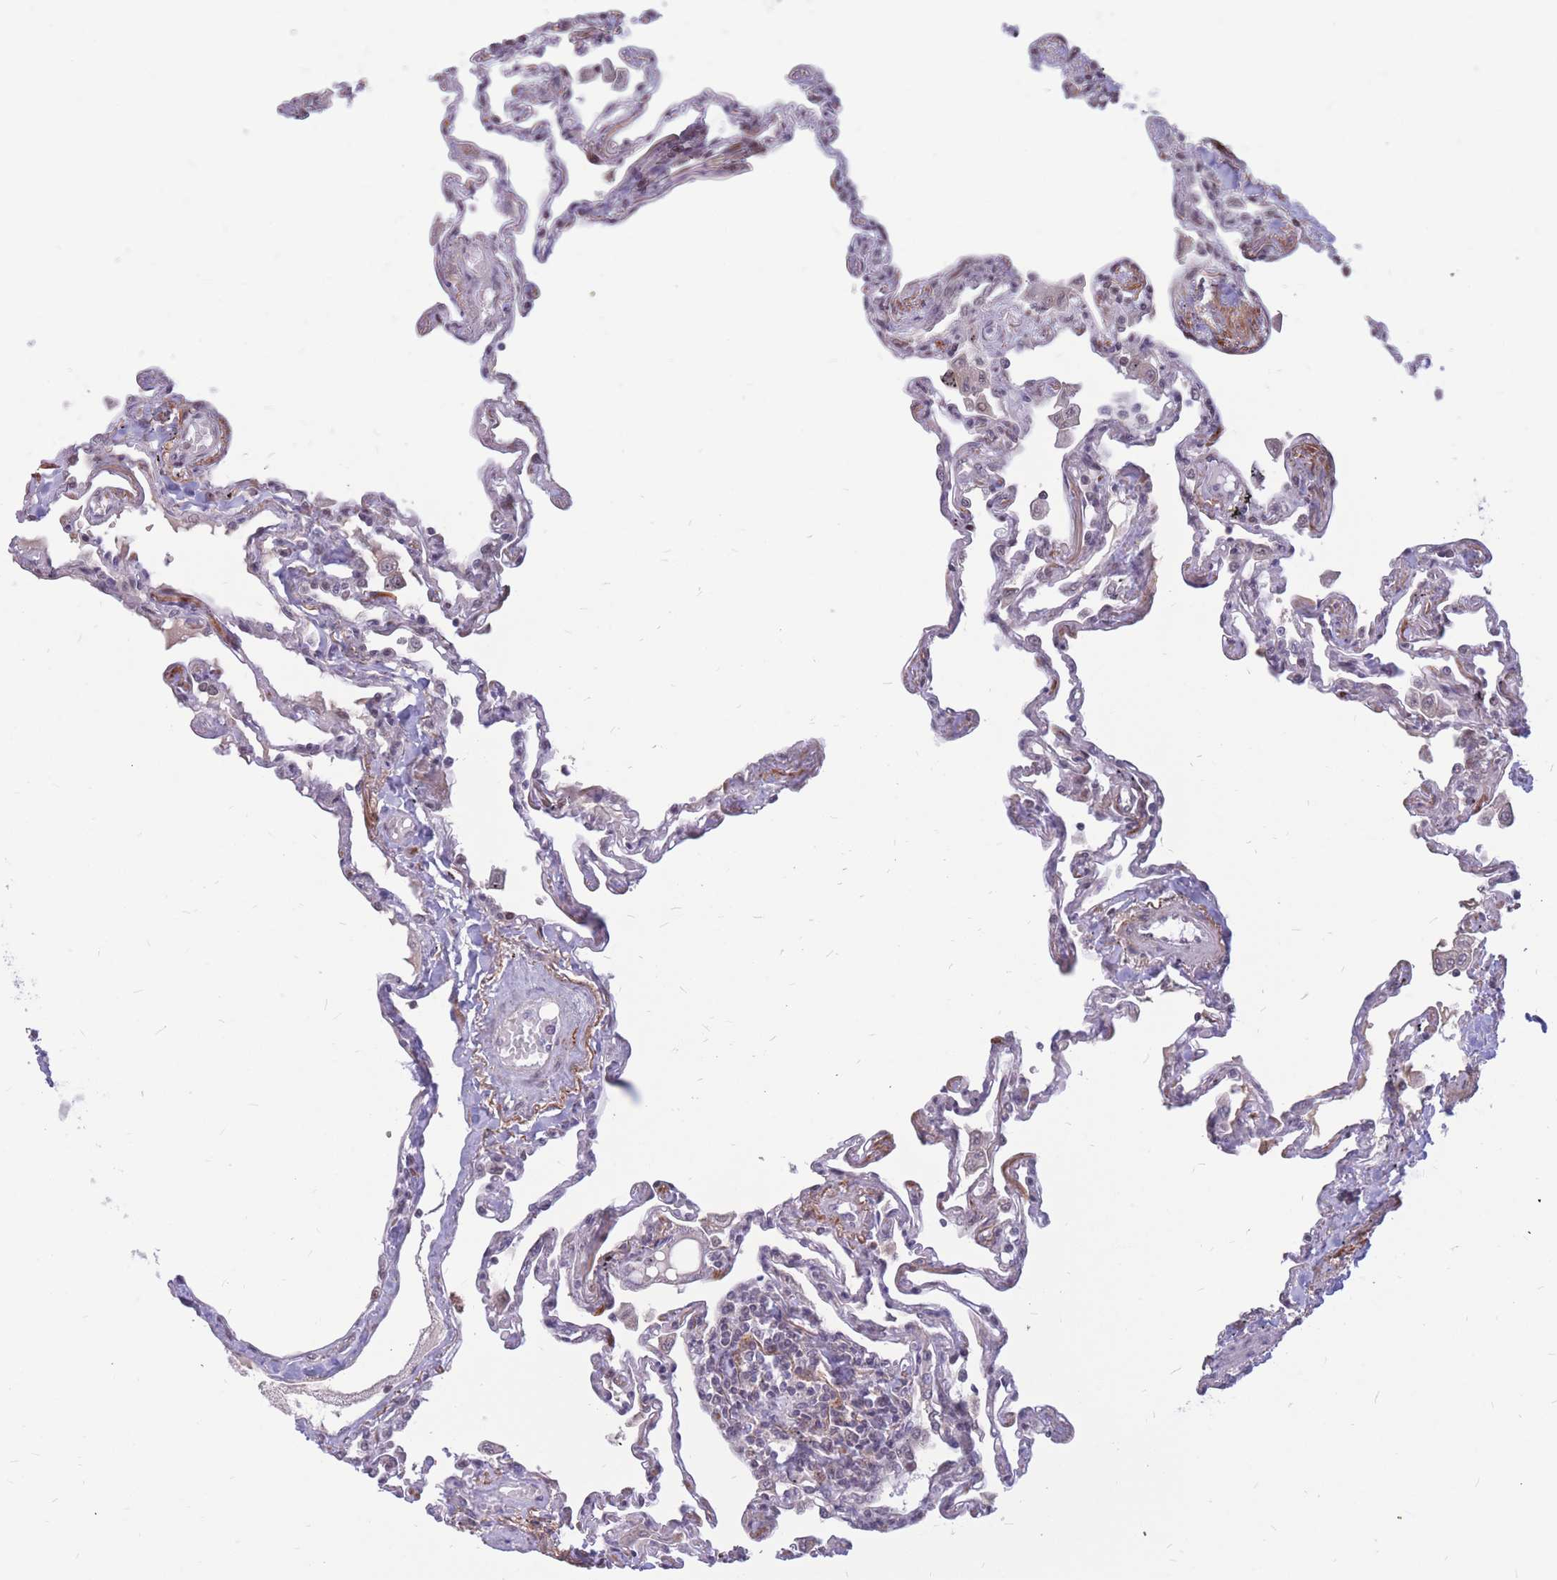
{"staining": {"intensity": "negative", "quantity": "none", "location": "none"}, "tissue": "lung", "cell_type": "Alveolar cells", "image_type": "normal", "snomed": [{"axis": "morphology", "description": "Normal tissue, NOS"}, {"axis": "topography", "description": "Lung"}], "caption": "This is an immunohistochemistry (IHC) photomicrograph of unremarkable human lung. There is no staining in alveolar cells.", "gene": "ADD2", "patient": {"sex": "female", "age": 67}}